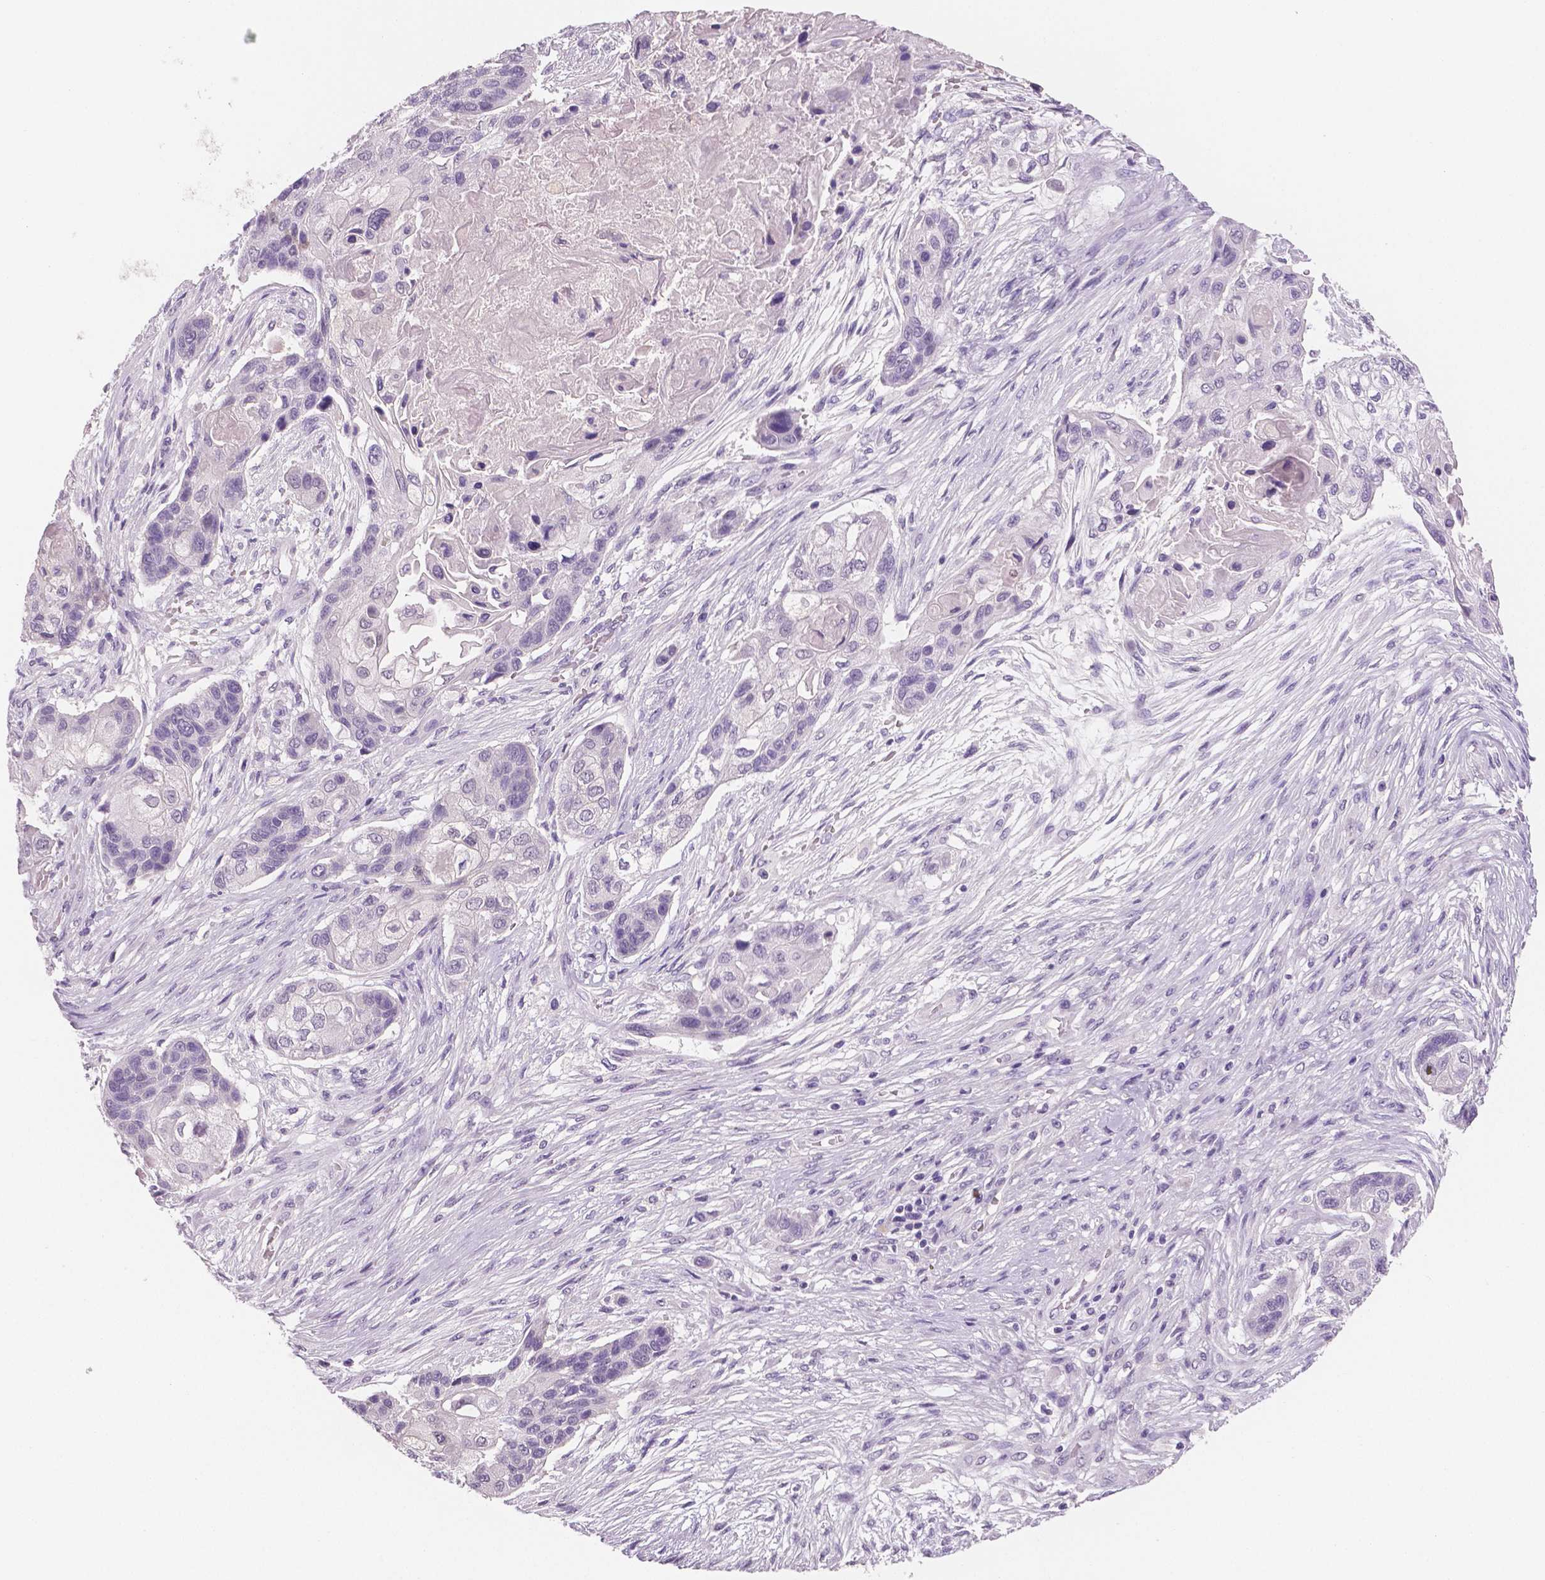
{"staining": {"intensity": "negative", "quantity": "none", "location": "none"}, "tissue": "lung cancer", "cell_type": "Tumor cells", "image_type": "cancer", "snomed": [{"axis": "morphology", "description": "Squamous cell carcinoma, NOS"}, {"axis": "topography", "description": "Lung"}], "caption": "Histopathology image shows no significant protein expression in tumor cells of lung squamous cell carcinoma. (Stains: DAB (3,3'-diaminobenzidine) immunohistochemistry with hematoxylin counter stain, Microscopy: brightfield microscopy at high magnification).", "gene": "TSPAN7", "patient": {"sex": "male", "age": 69}}